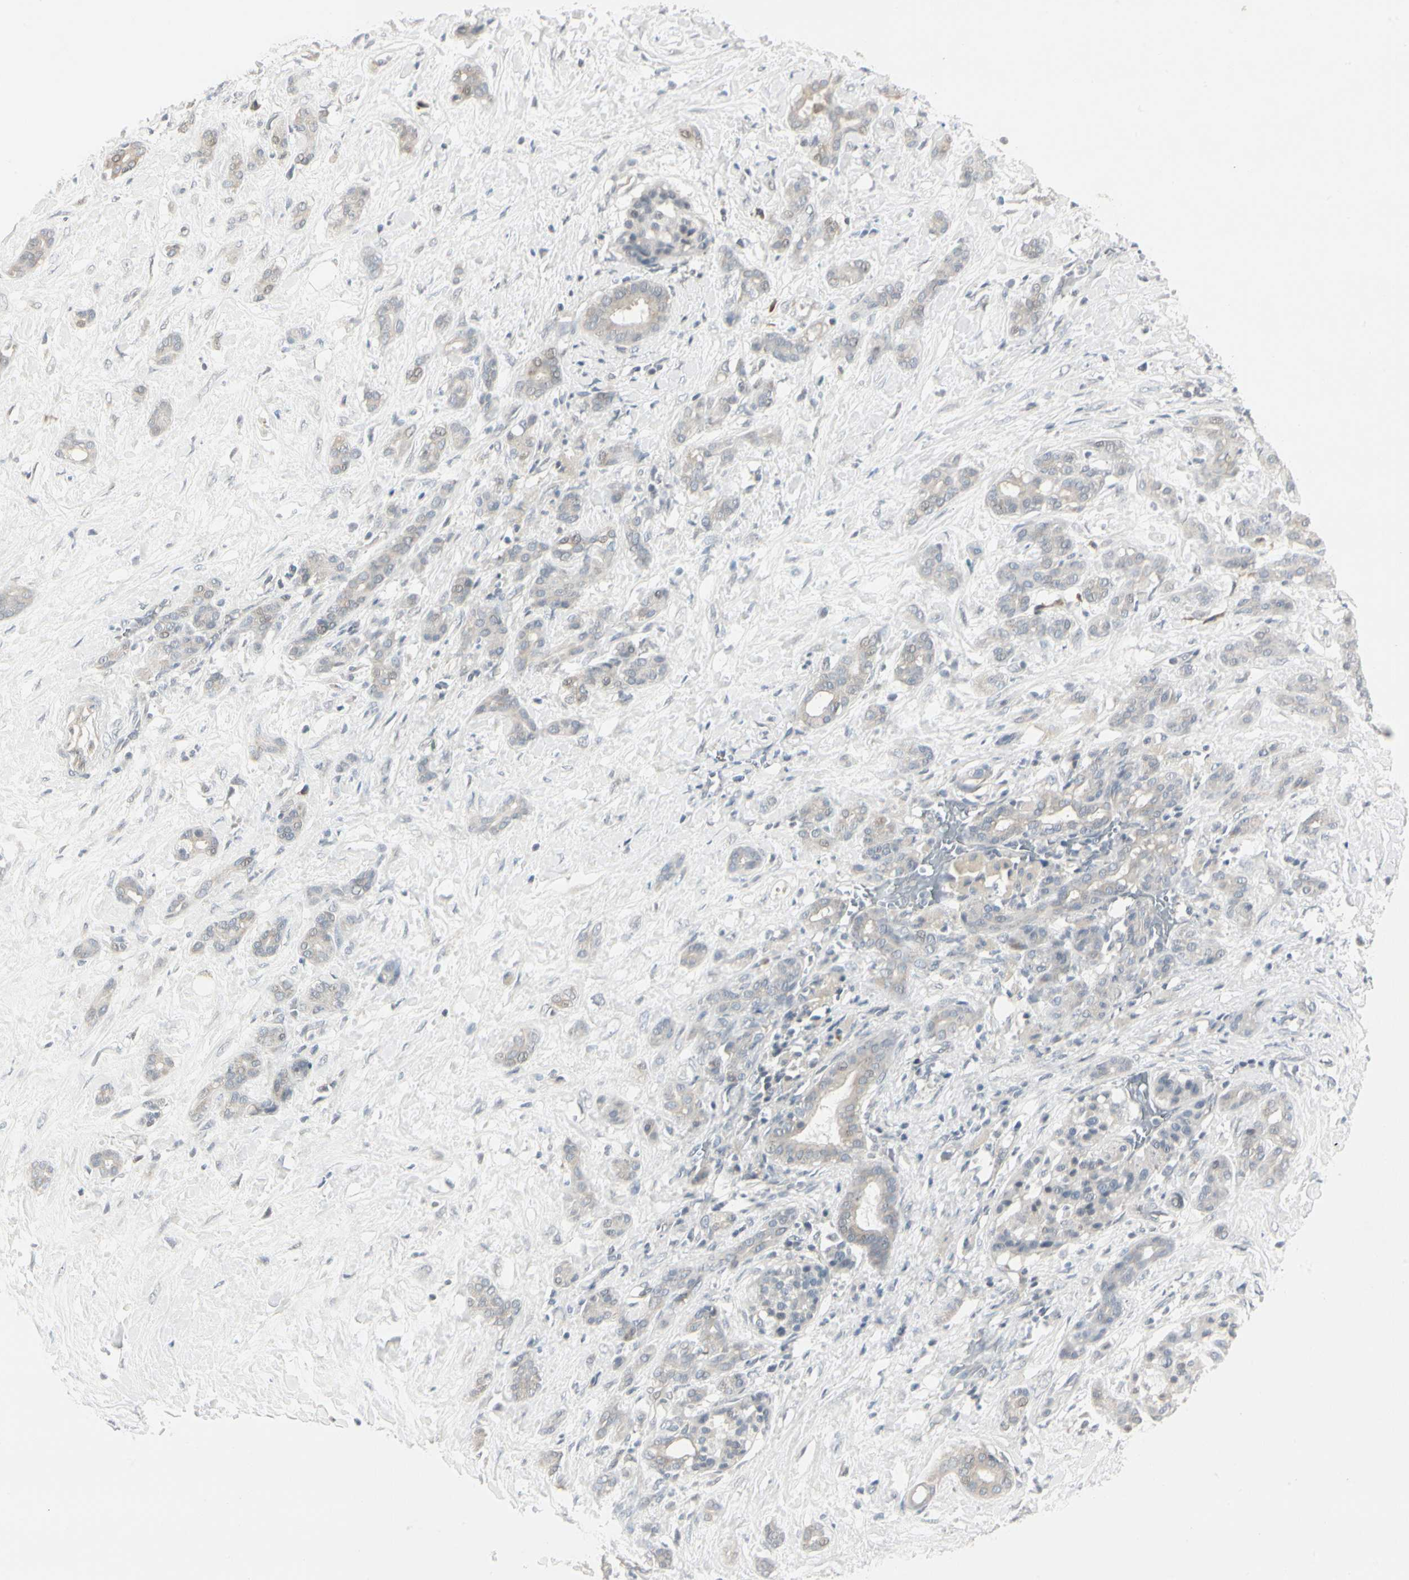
{"staining": {"intensity": "weak", "quantity": "25%-75%", "location": "cytoplasmic/membranous"}, "tissue": "pancreatic cancer", "cell_type": "Tumor cells", "image_type": "cancer", "snomed": [{"axis": "morphology", "description": "Adenocarcinoma, NOS"}, {"axis": "topography", "description": "Pancreas"}], "caption": "Human adenocarcinoma (pancreatic) stained for a protein (brown) reveals weak cytoplasmic/membranous positive staining in about 25%-75% of tumor cells.", "gene": "DMPK", "patient": {"sex": "male", "age": 41}}